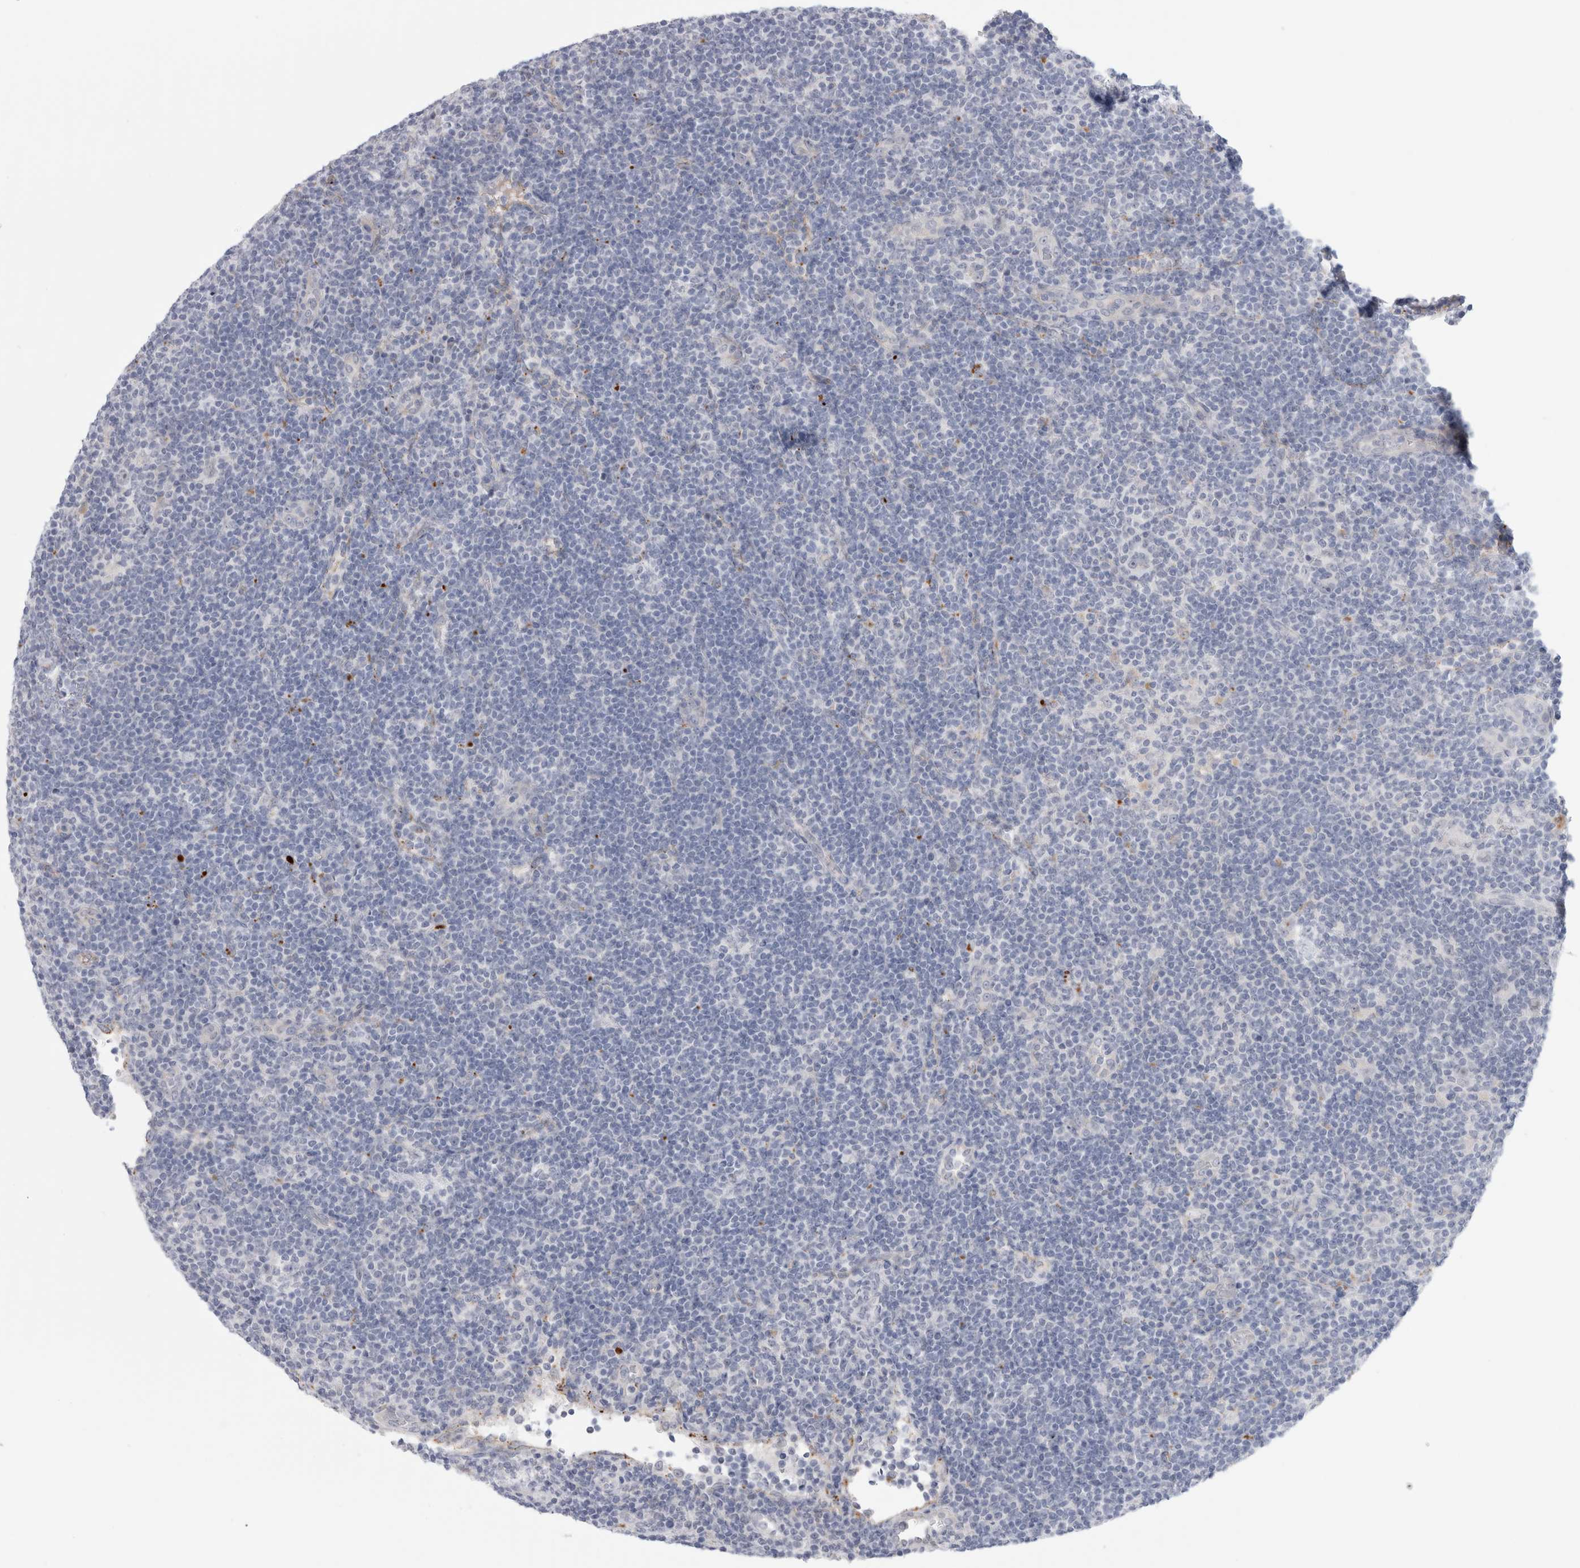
{"staining": {"intensity": "negative", "quantity": "none", "location": "none"}, "tissue": "lymphoma", "cell_type": "Tumor cells", "image_type": "cancer", "snomed": [{"axis": "morphology", "description": "Hodgkin's disease, NOS"}, {"axis": "topography", "description": "Lymph node"}], "caption": "Immunohistochemical staining of human lymphoma reveals no significant positivity in tumor cells.", "gene": "ANKMY1", "patient": {"sex": "female", "age": 57}}